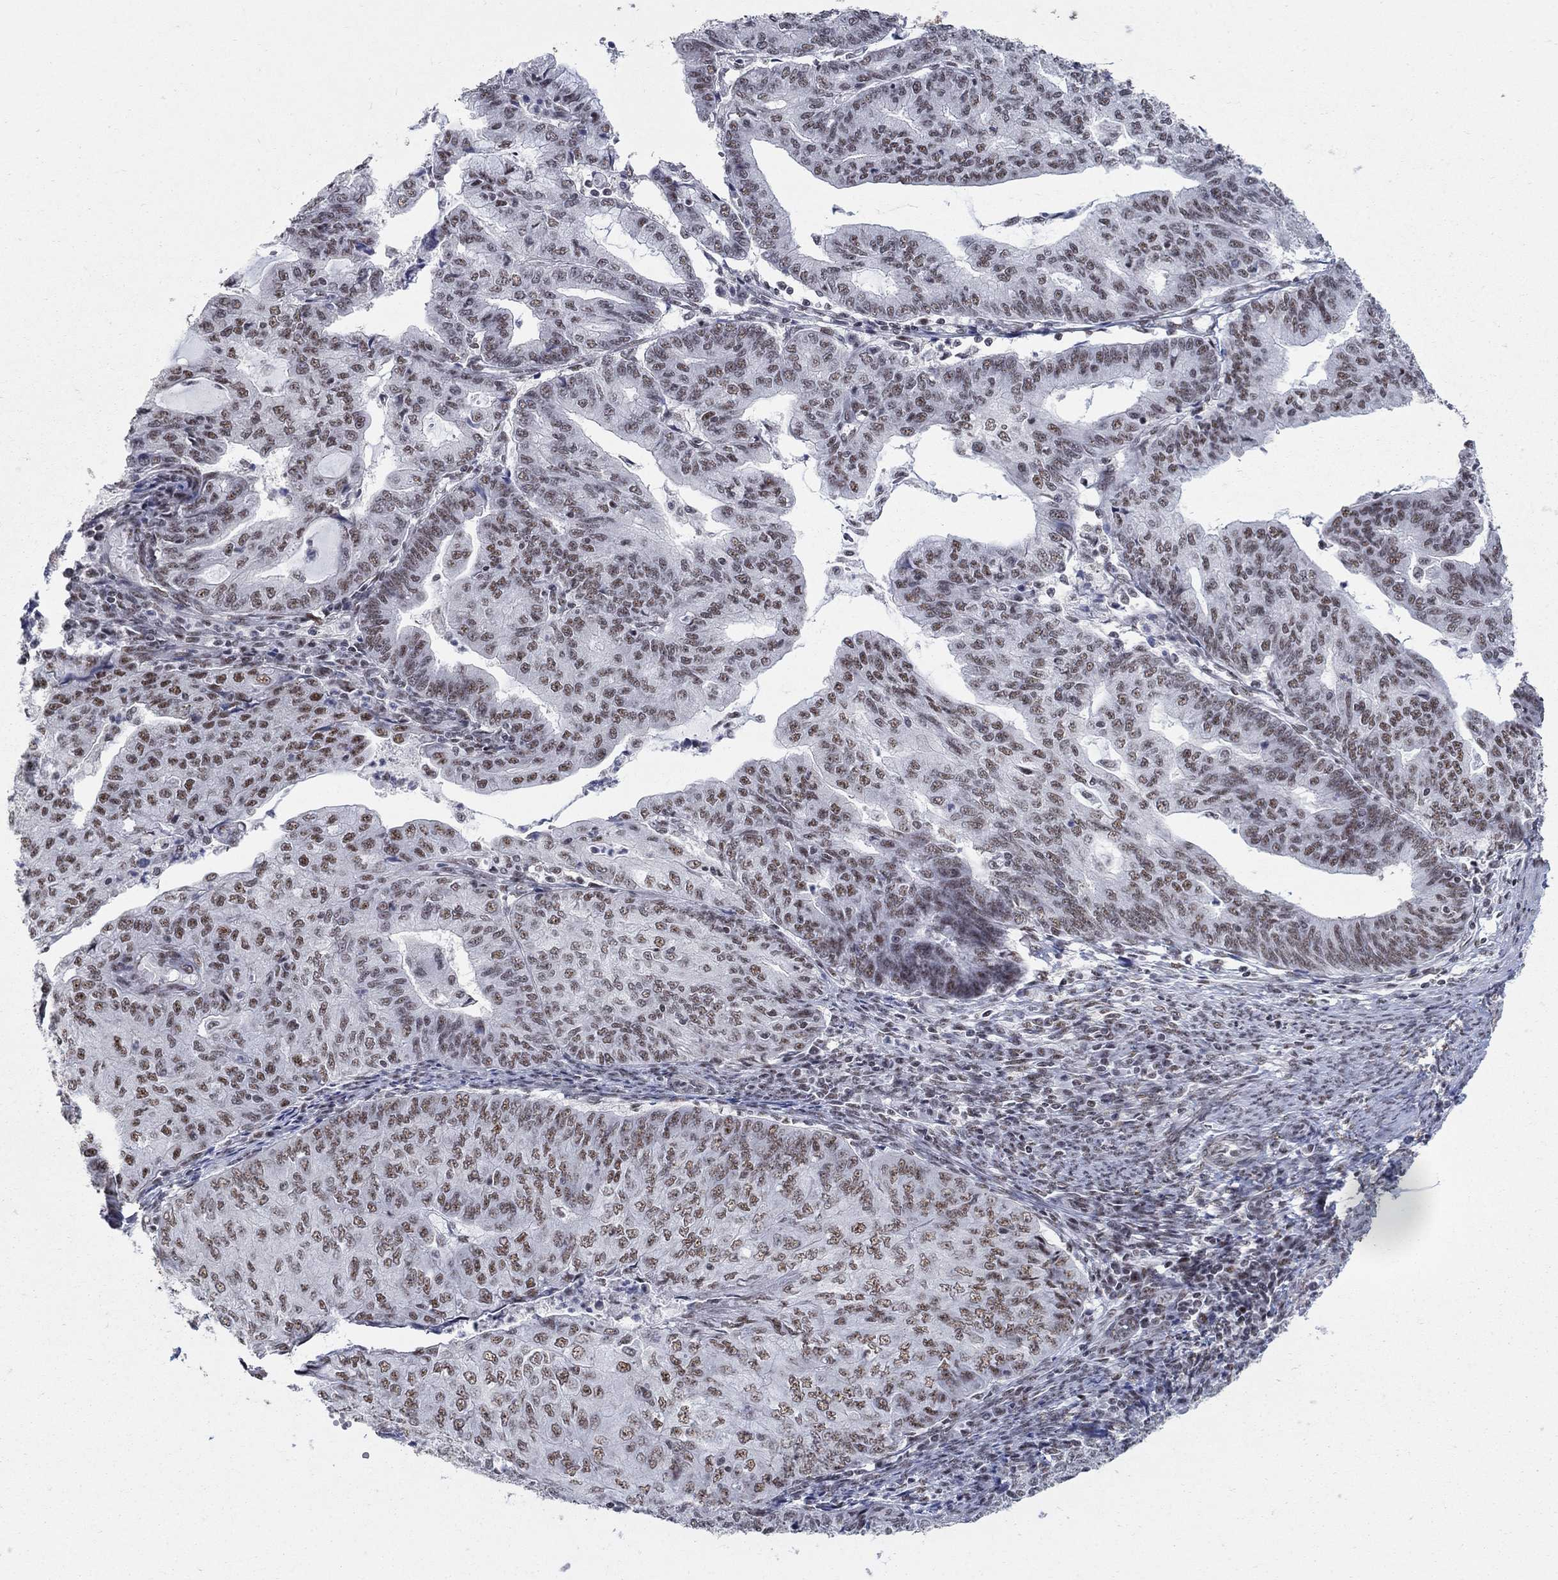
{"staining": {"intensity": "moderate", "quantity": ">75%", "location": "nuclear"}, "tissue": "endometrial cancer", "cell_type": "Tumor cells", "image_type": "cancer", "snomed": [{"axis": "morphology", "description": "Adenocarcinoma, NOS"}, {"axis": "topography", "description": "Endometrium"}], "caption": "Endometrial cancer stained with immunohistochemistry reveals moderate nuclear expression in about >75% of tumor cells. The protein of interest is stained brown, and the nuclei are stained in blue (DAB (3,3'-diaminobenzidine) IHC with brightfield microscopy, high magnification).", "gene": "PNISR", "patient": {"sex": "female", "age": 82}}